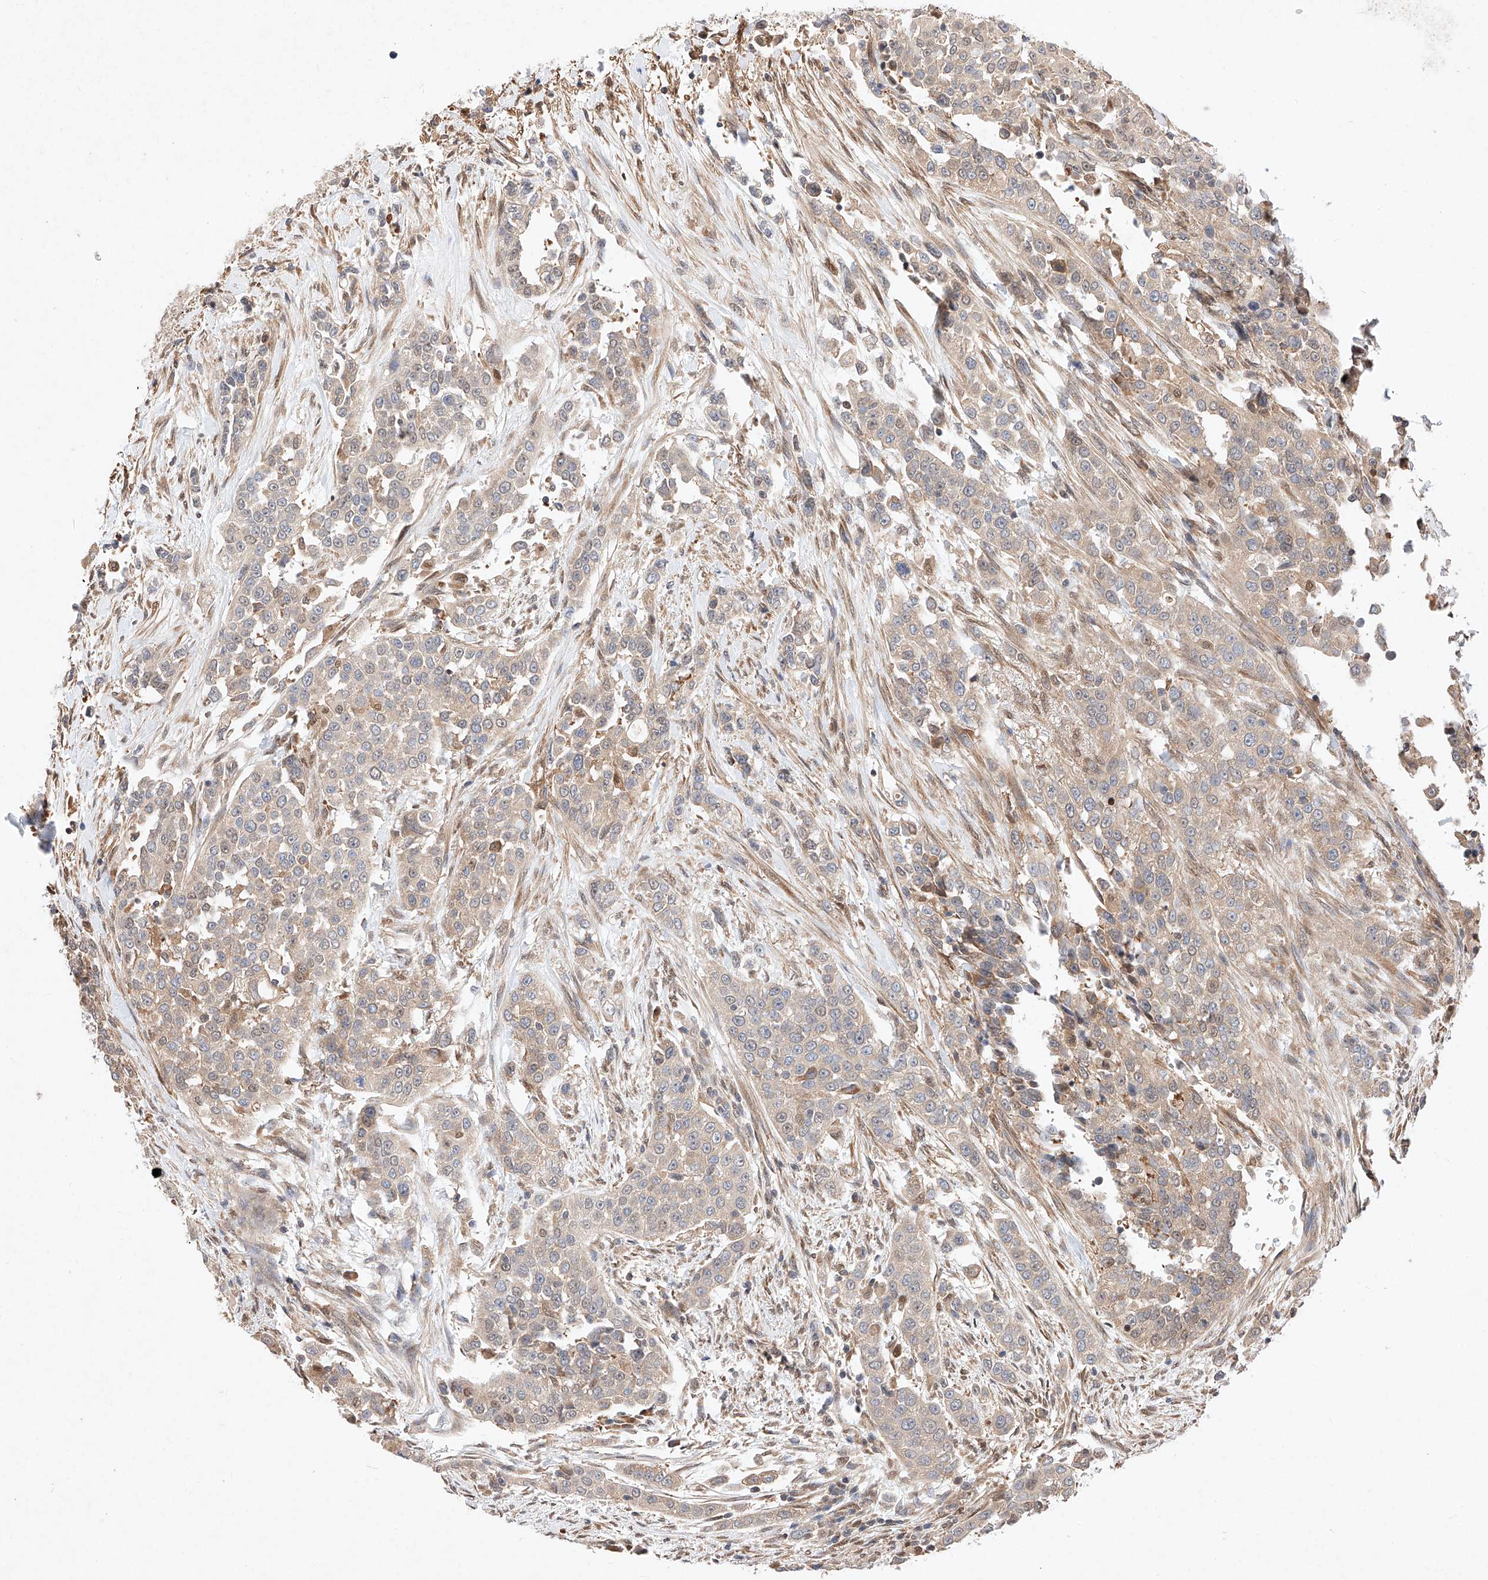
{"staining": {"intensity": "weak", "quantity": "<25%", "location": "cytoplasmic/membranous"}, "tissue": "urothelial cancer", "cell_type": "Tumor cells", "image_type": "cancer", "snomed": [{"axis": "morphology", "description": "Urothelial carcinoma, High grade"}, {"axis": "topography", "description": "Urinary bladder"}], "caption": "Human urothelial cancer stained for a protein using immunohistochemistry (IHC) exhibits no positivity in tumor cells.", "gene": "ZSCAN4", "patient": {"sex": "female", "age": 80}}